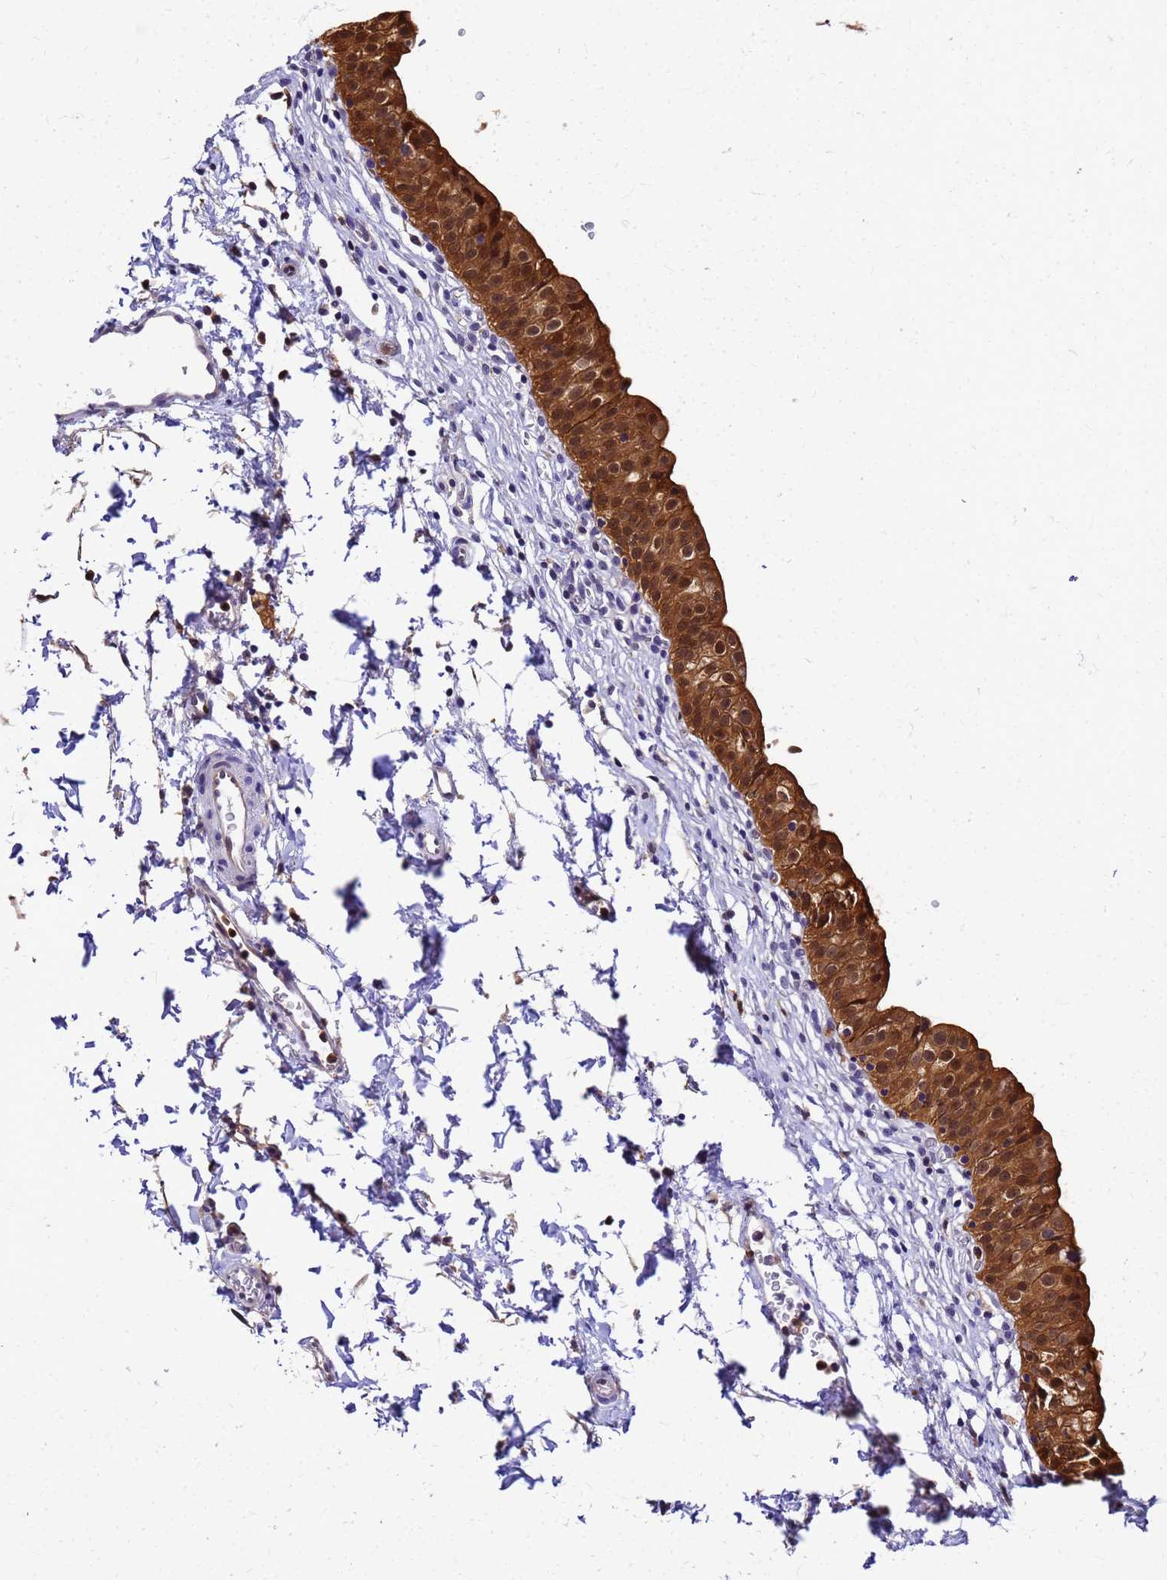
{"staining": {"intensity": "strong", "quantity": ">75%", "location": "cytoplasmic/membranous,nuclear"}, "tissue": "urinary bladder", "cell_type": "Urothelial cells", "image_type": "normal", "snomed": [{"axis": "morphology", "description": "Normal tissue, NOS"}, {"axis": "topography", "description": "Urinary bladder"}, {"axis": "topography", "description": "Peripheral nerve tissue"}], "caption": "Immunohistochemical staining of benign urinary bladder shows high levels of strong cytoplasmic/membranous,nuclear staining in about >75% of urothelial cells.", "gene": "S100A11", "patient": {"sex": "male", "age": 55}}